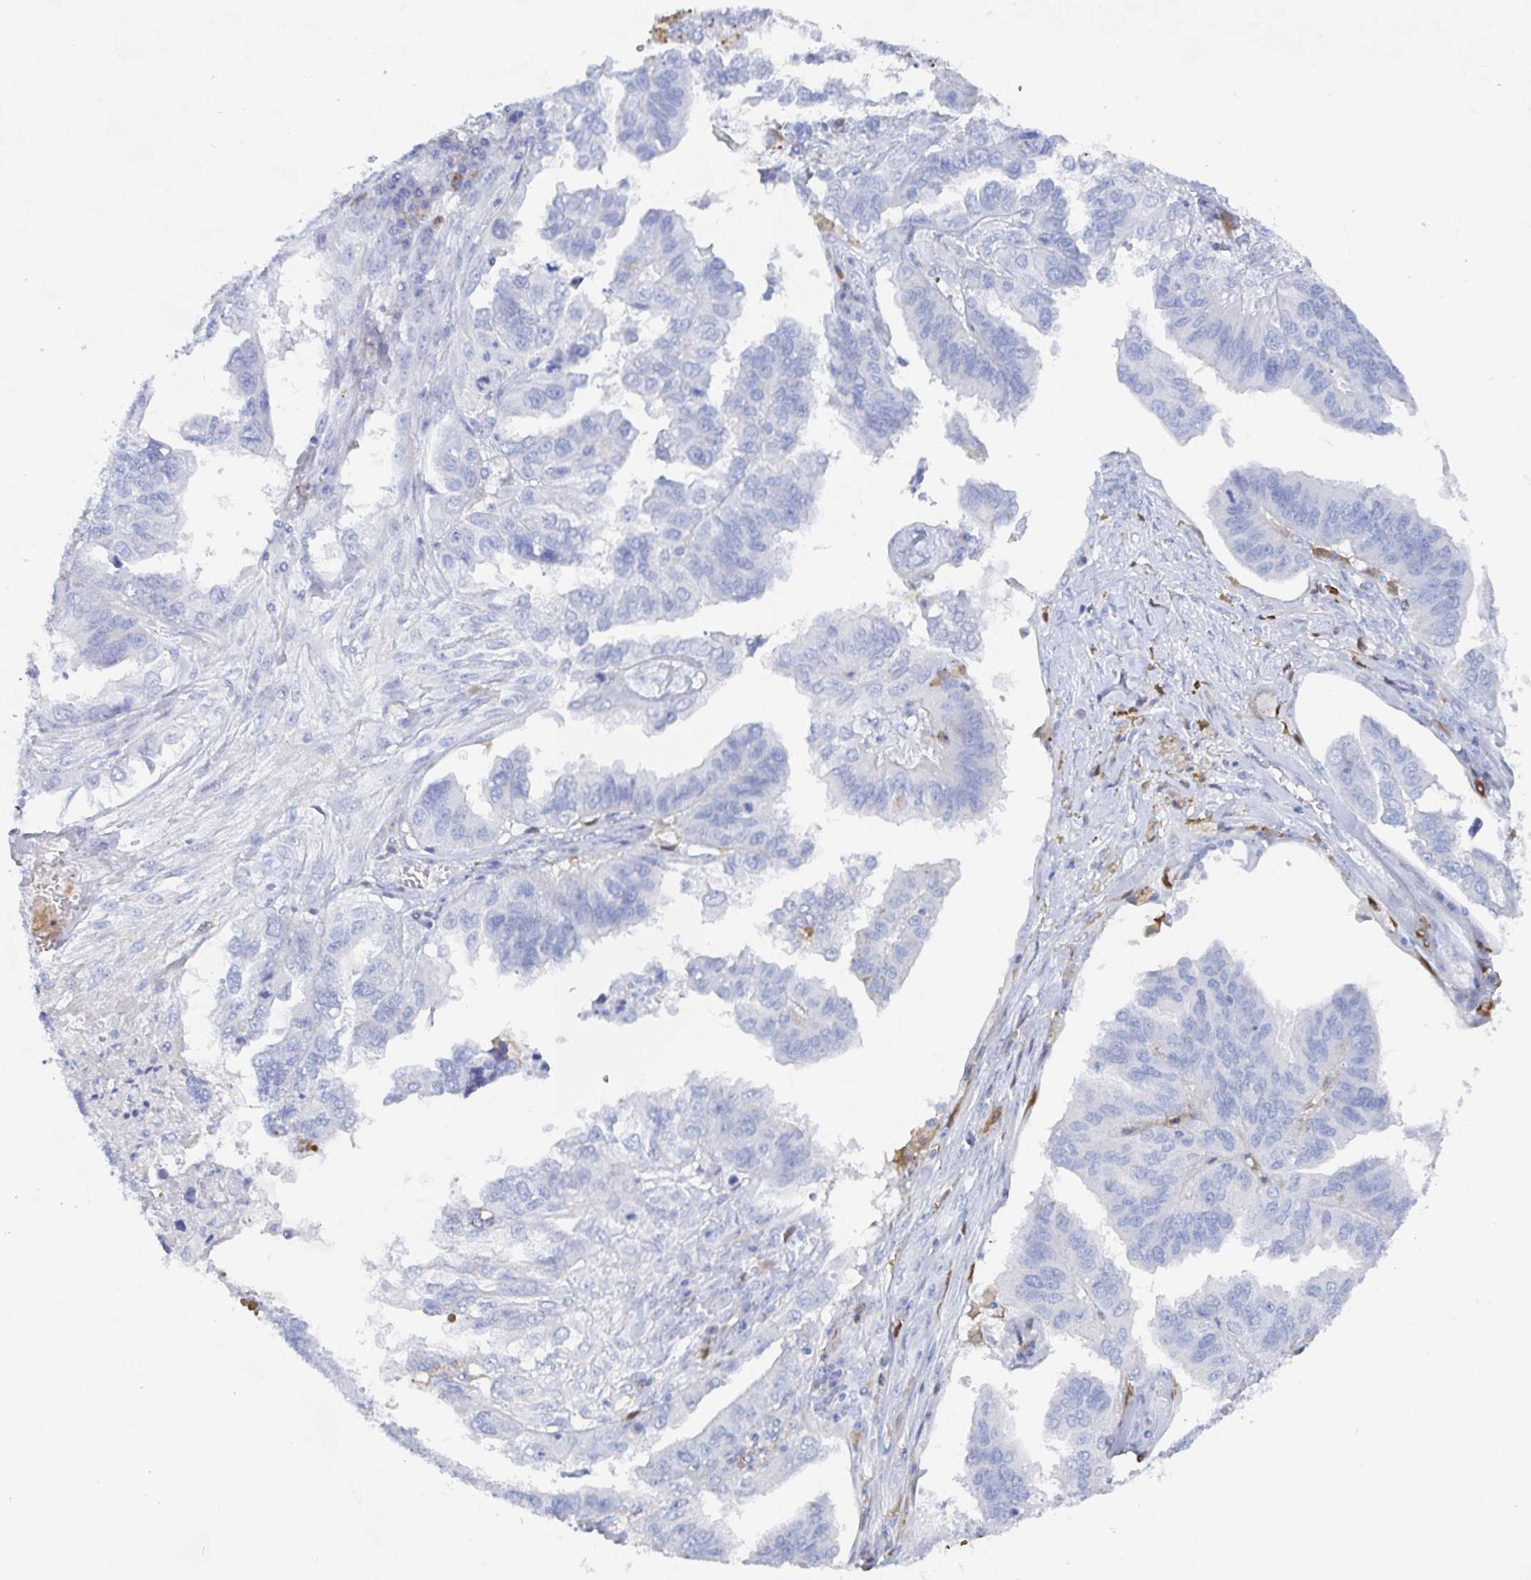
{"staining": {"intensity": "negative", "quantity": "none", "location": "none"}, "tissue": "ovarian cancer", "cell_type": "Tumor cells", "image_type": "cancer", "snomed": [{"axis": "morphology", "description": "Cystadenocarcinoma, serous, NOS"}, {"axis": "topography", "description": "Ovary"}], "caption": "Immunohistochemical staining of human ovarian cancer (serous cystadenocarcinoma) exhibits no significant expression in tumor cells.", "gene": "OR2A4", "patient": {"sex": "female", "age": 79}}